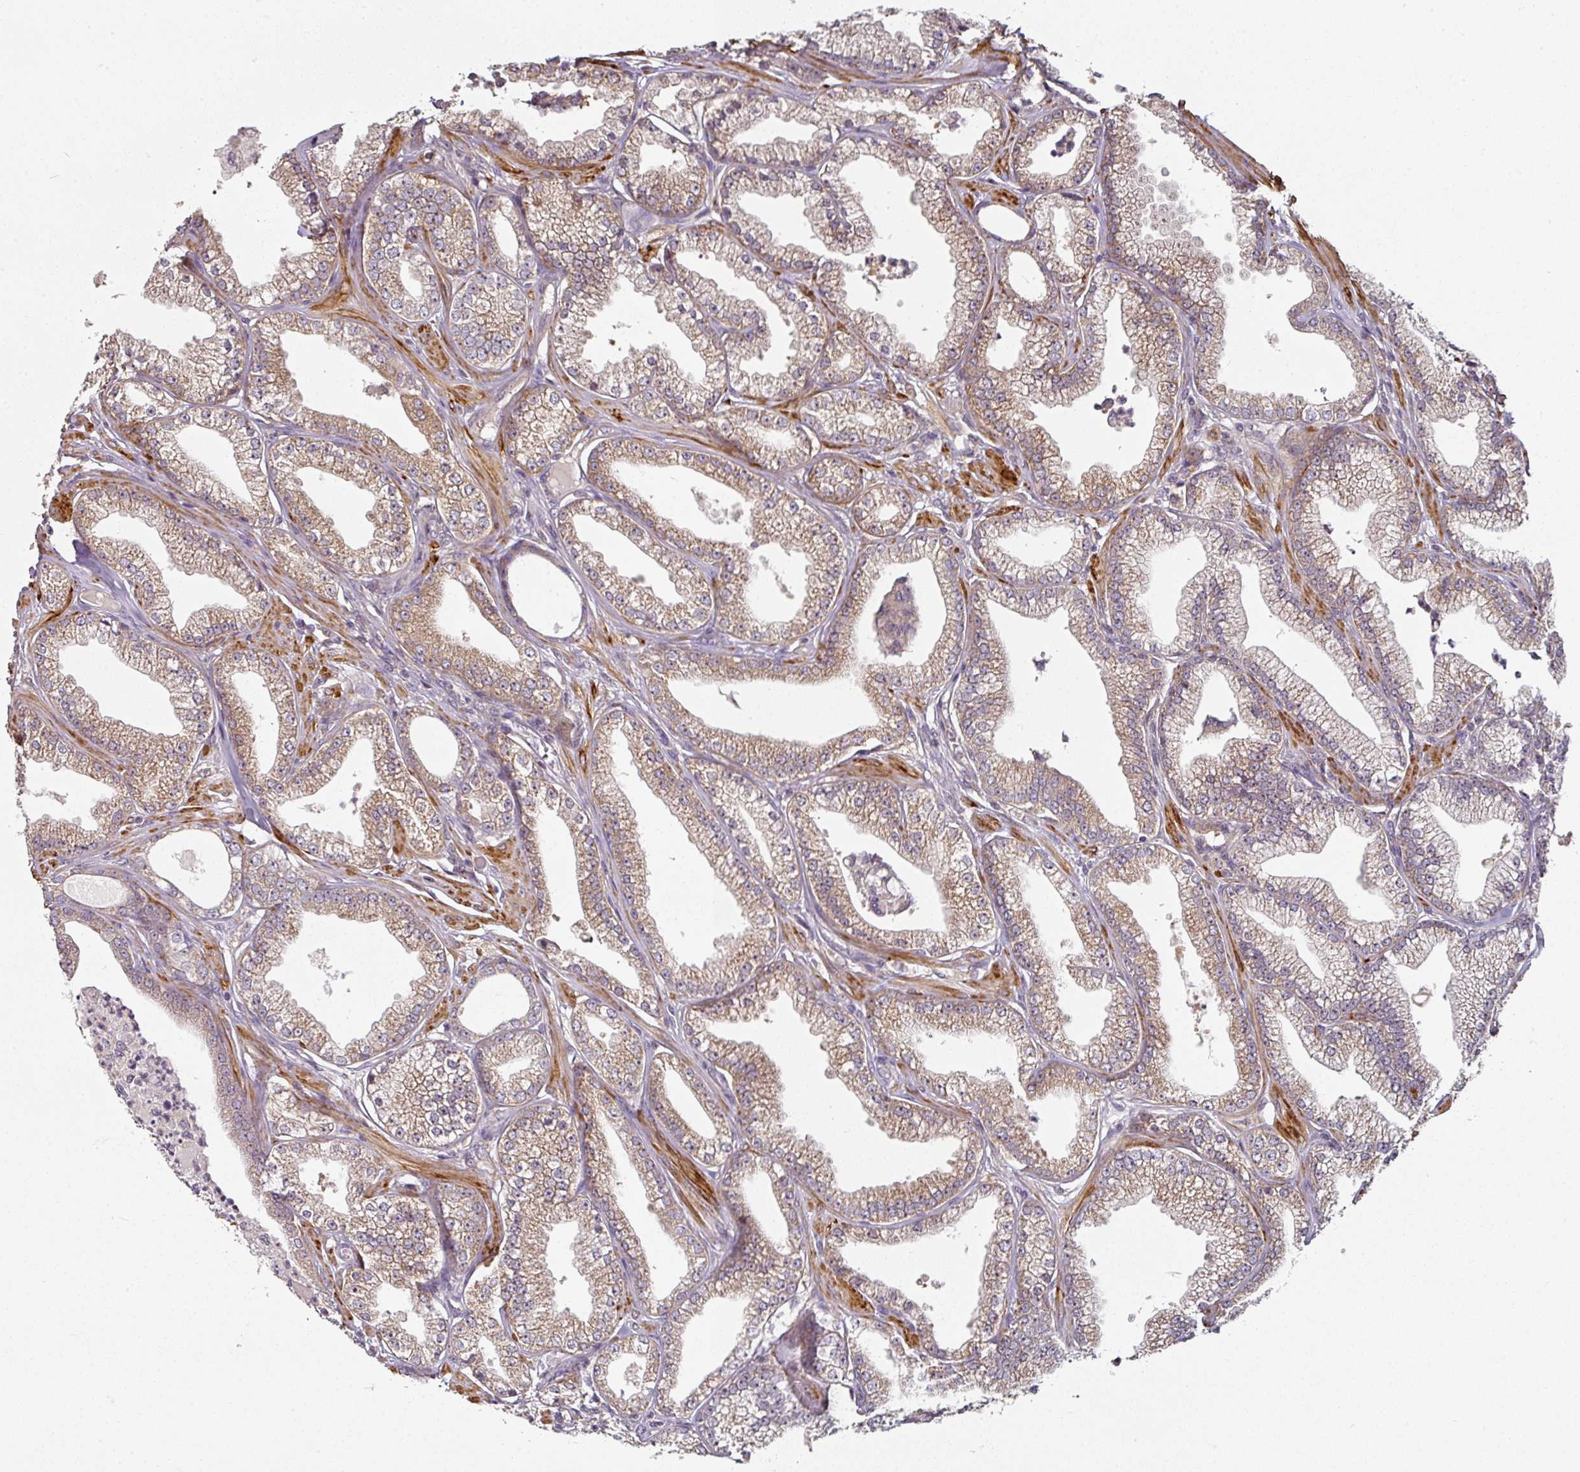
{"staining": {"intensity": "weak", "quantity": ">75%", "location": "cytoplasmic/membranous"}, "tissue": "prostate cancer", "cell_type": "Tumor cells", "image_type": "cancer", "snomed": [{"axis": "morphology", "description": "Adenocarcinoma, High grade"}, {"axis": "topography", "description": "Prostate"}], "caption": "Immunohistochemistry image of adenocarcinoma (high-grade) (prostate) stained for a protein (brown), which demonstrates low levels of weak cytoplasmic/membranous positivity in about >75% of tumor cells.", "gene": "MAP2K2", "patient": {"sex": "male", "age": 67}}